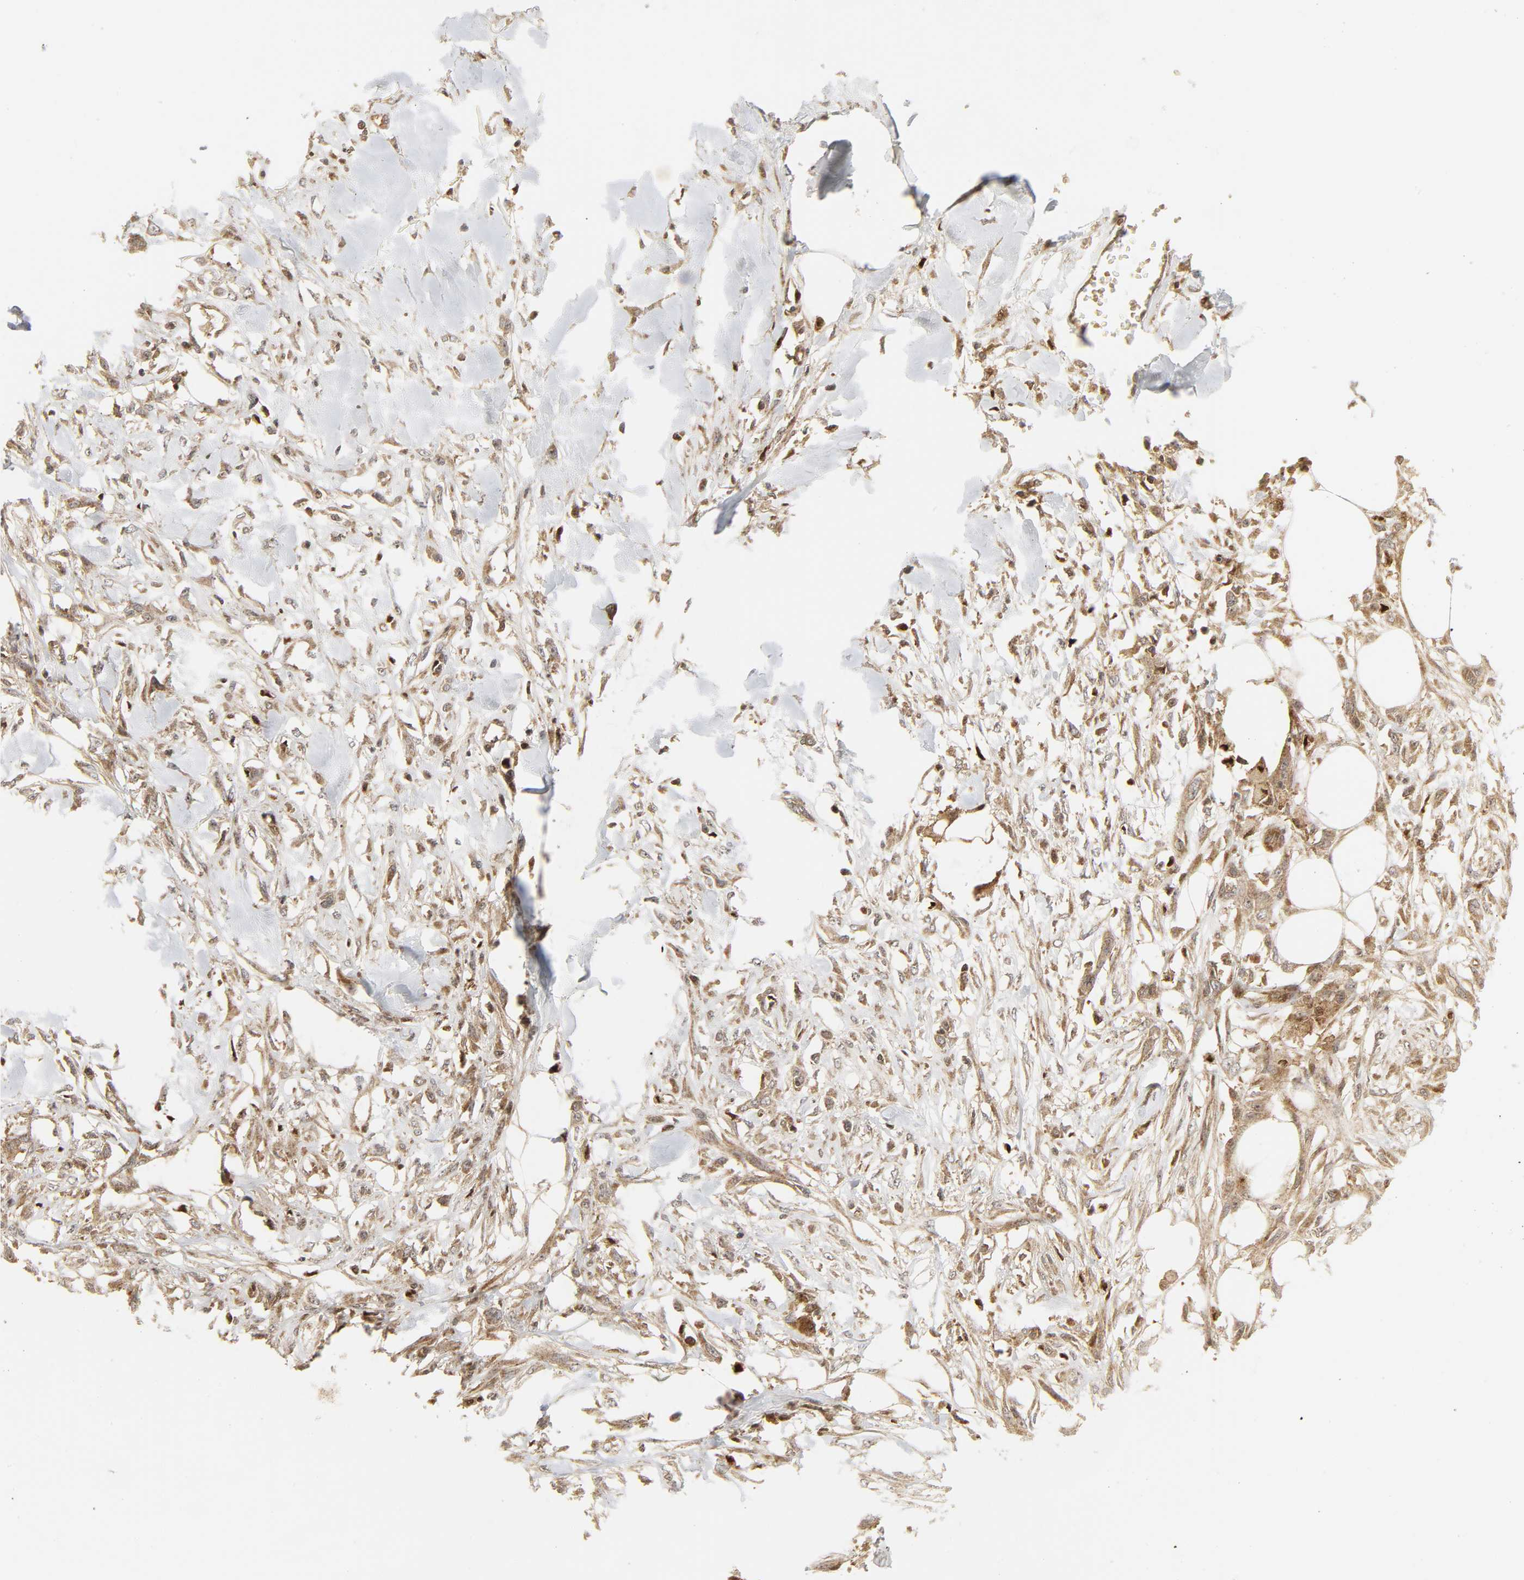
{"staining": {"intensity": "moderate", "quantity": ">75%", "location": "cytoplasmic/membranous"}, "tissue": "skin cancer", "cell_type": "Tumor cells", "image_type": "cancer", "snomed": [{"axis": "morphology", "description": "Normal tissue, NOS"}, {"axis": "morphology", "description": "Squamous cell carcinoma, NOS"}, {"axis": "topography", "description": "Skin"}], "caption": "There is medium levels of moderate cytoplasmic/membranous expression in tumor cells of skin cancer (squamous cell carcinoma), as demonstrated by immunohistochemical staining (brown color).", "gene": "CHUK", "patient": {"sex": "female", "age": 59}}